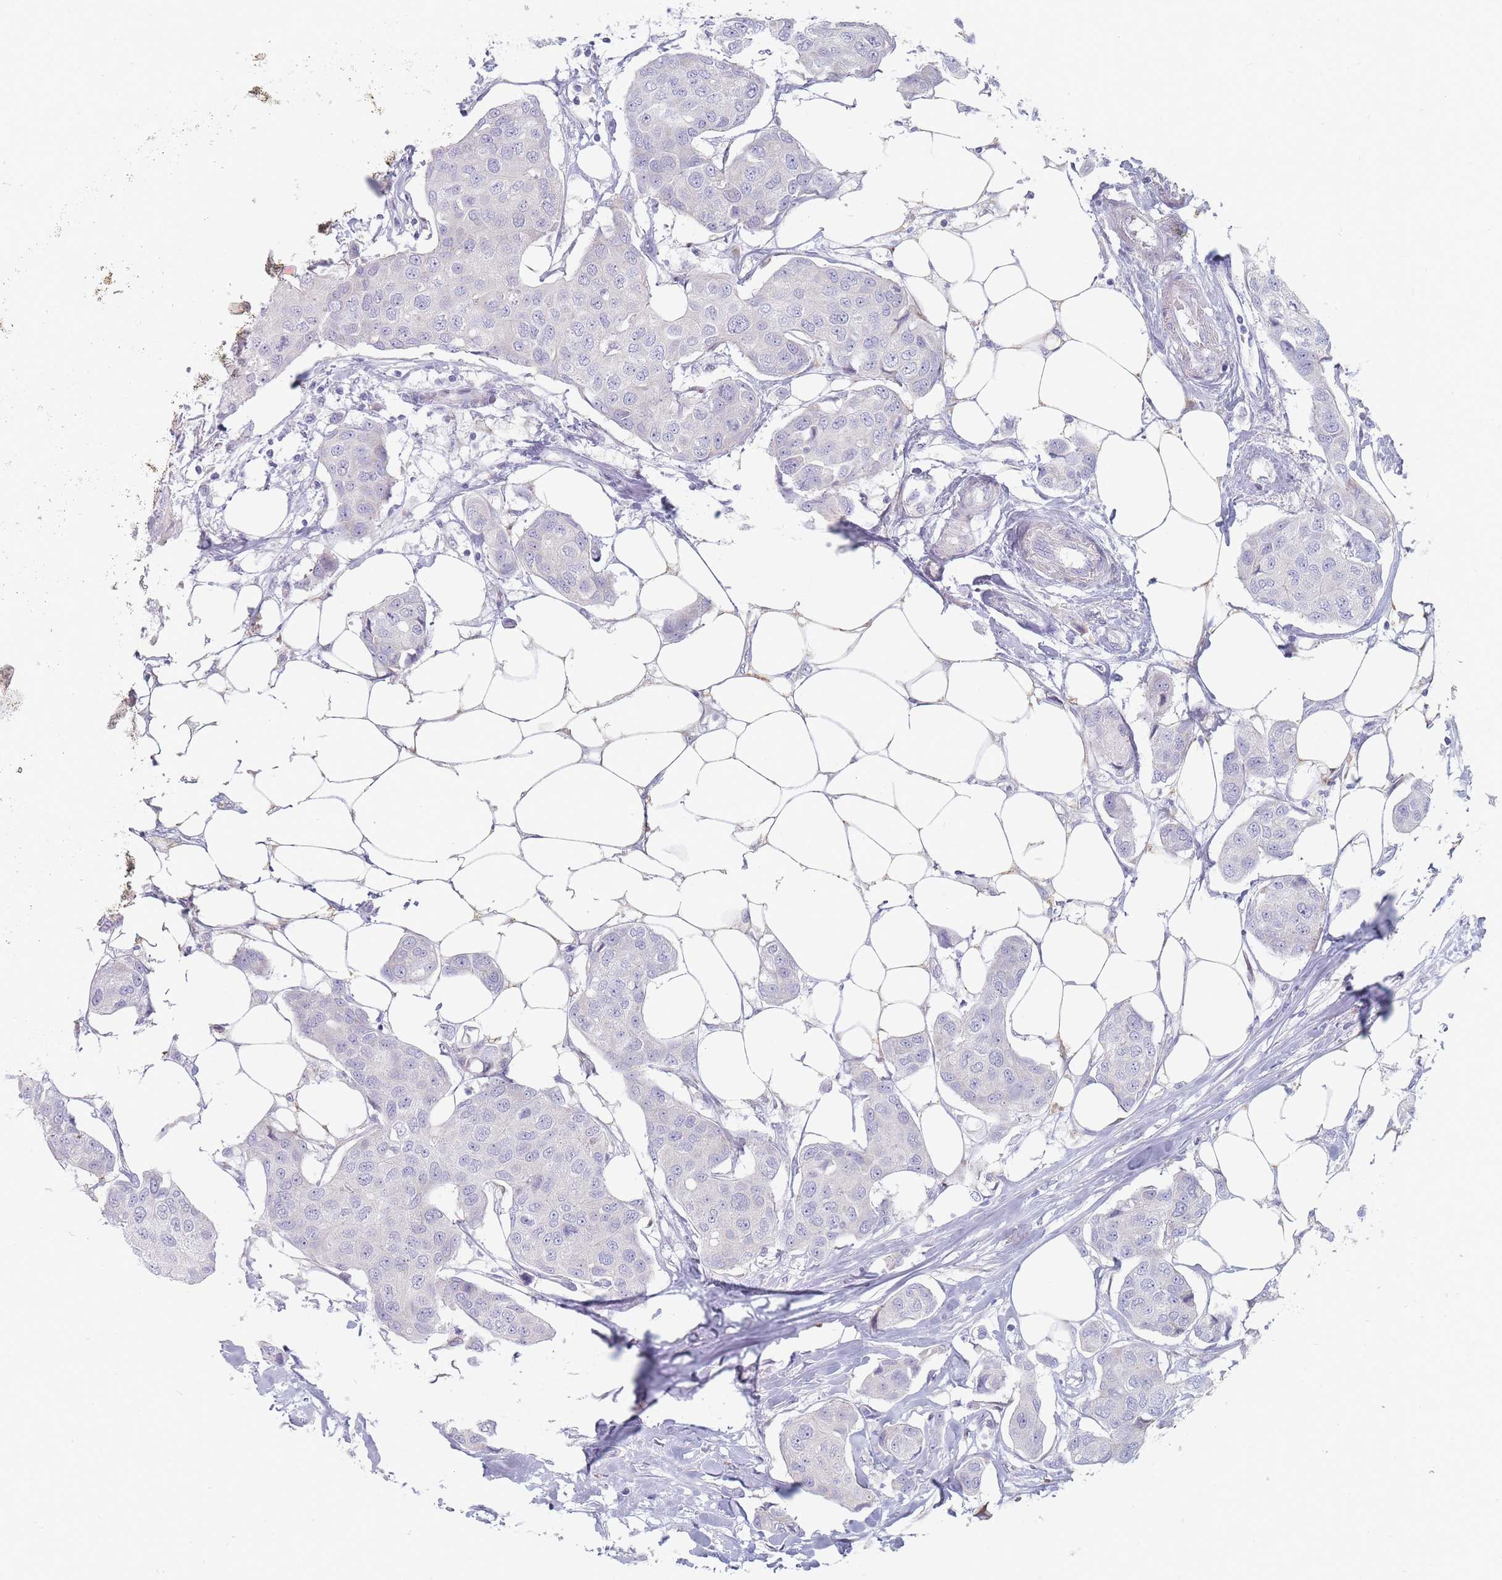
{"staining": {"intensity": "negative", "quantity": "none", "location": "none"}, "tissue": "breast cancer", "cell_type": "Tumor cells", "image_type": "cancer", "snomed": [{"axis": "morphology", "description": "Duct carcinoma"}, {"axis": "topography", "description": "Breast"}, {"axis": "topography", "description": "Lymph node"}], "caption": "Image shows no protein positivity in tumor cells of infiltrating ductal carcinoma (breast) tissue.", "gene": "SPATS1", "patient": {"sex": "female", "age": 80}}